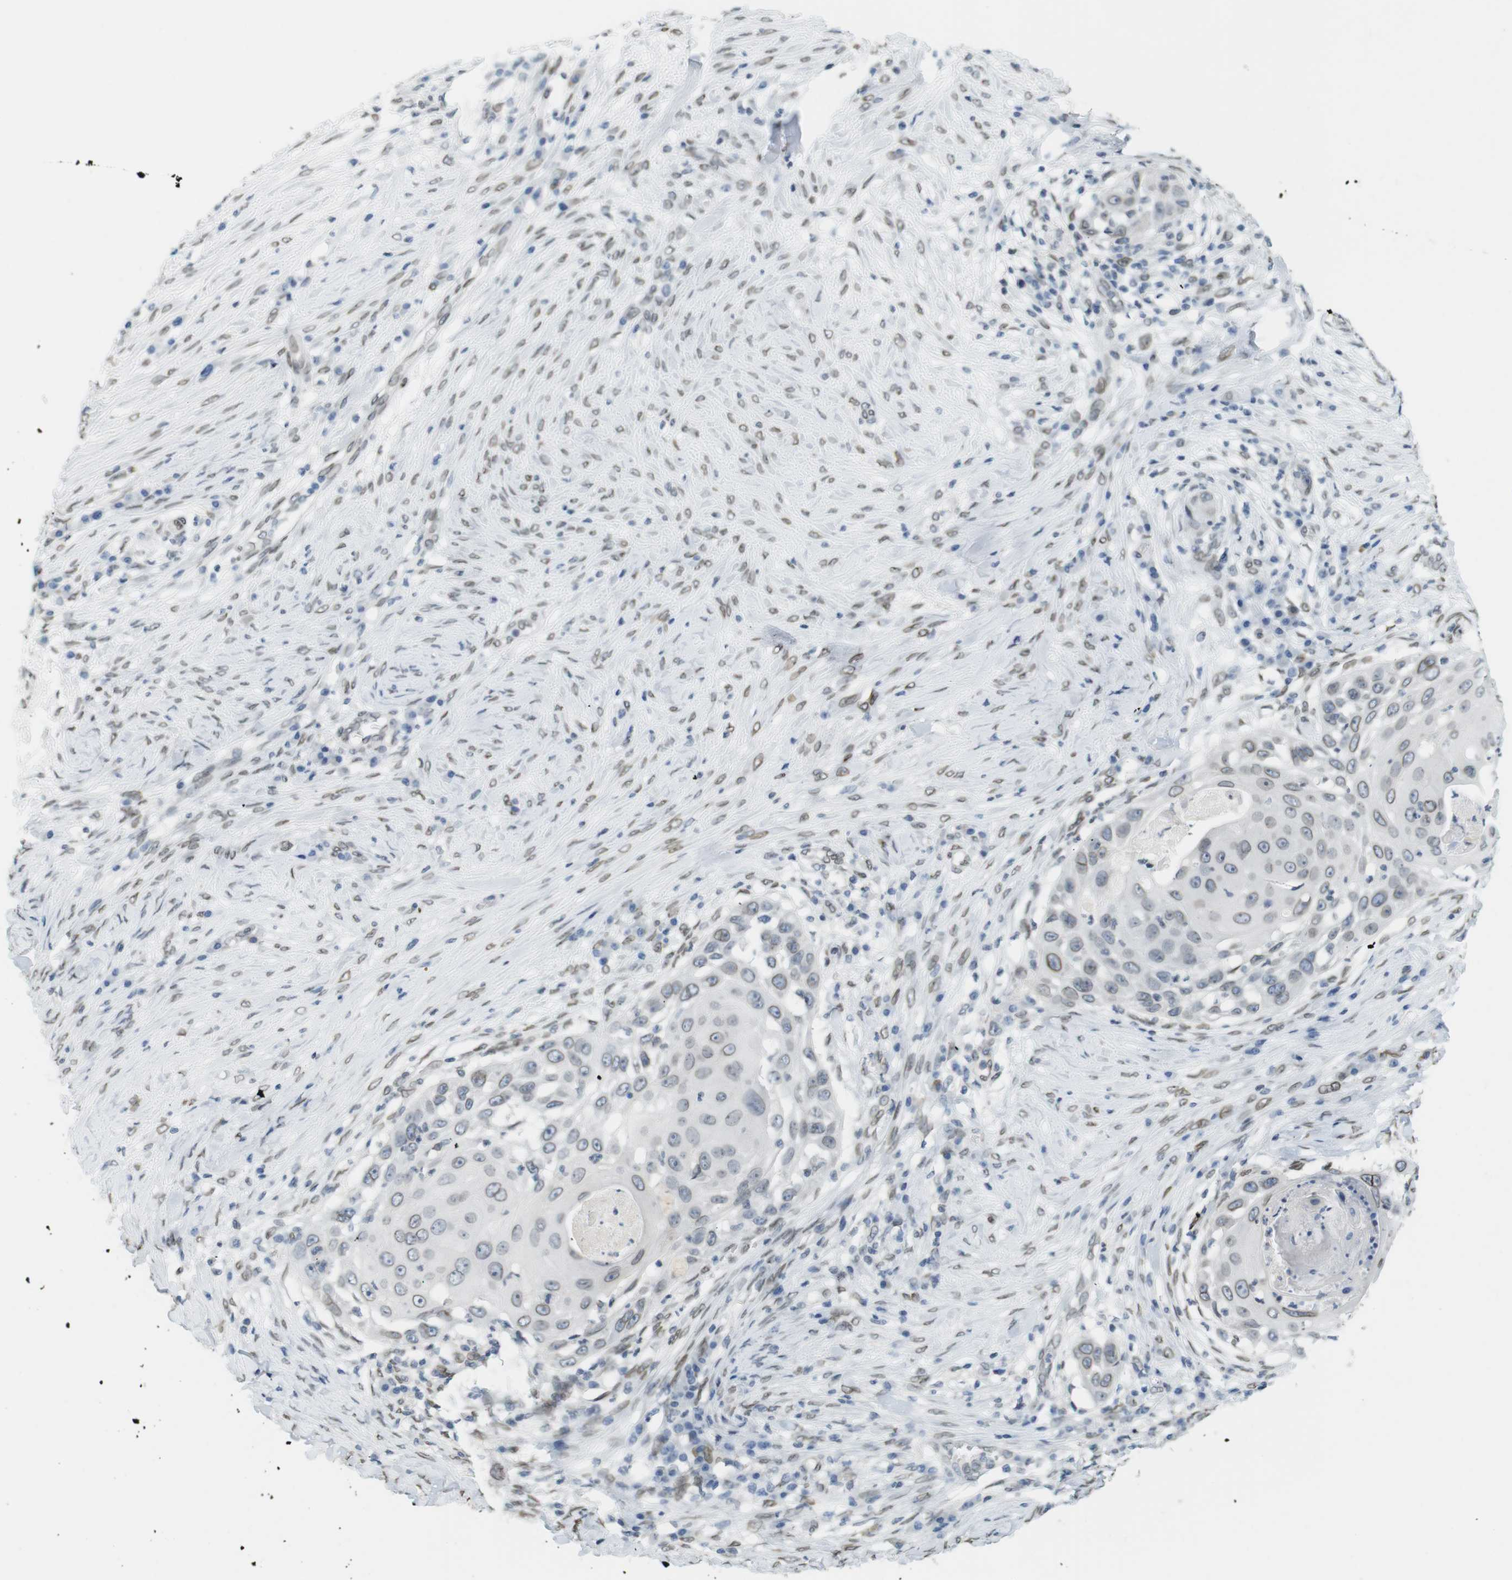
{"staining": {"intensity": "moderate", "quantity": "25%-75%", "location": "cytoplasmic/membranous,nuclear"}, "tissue": "skin cancer", "cell_type": "Tumor cells", "image_type": "cancer", "snomed": [{"axis": "morphology", "description": "Squamous cell carcinoma, NOS"}, {"axis": "topography", "description": "Skin"}], "caption": "This is an image of immunohistochemistry (IHC) staining of skin squamous cell carcinoma, which shows moderate staining in the cytoplasmic/membranous and nuclear of tumor cells.", "gene": "ARL6IP6", "patient": {"sex": "female", "age": 44}}